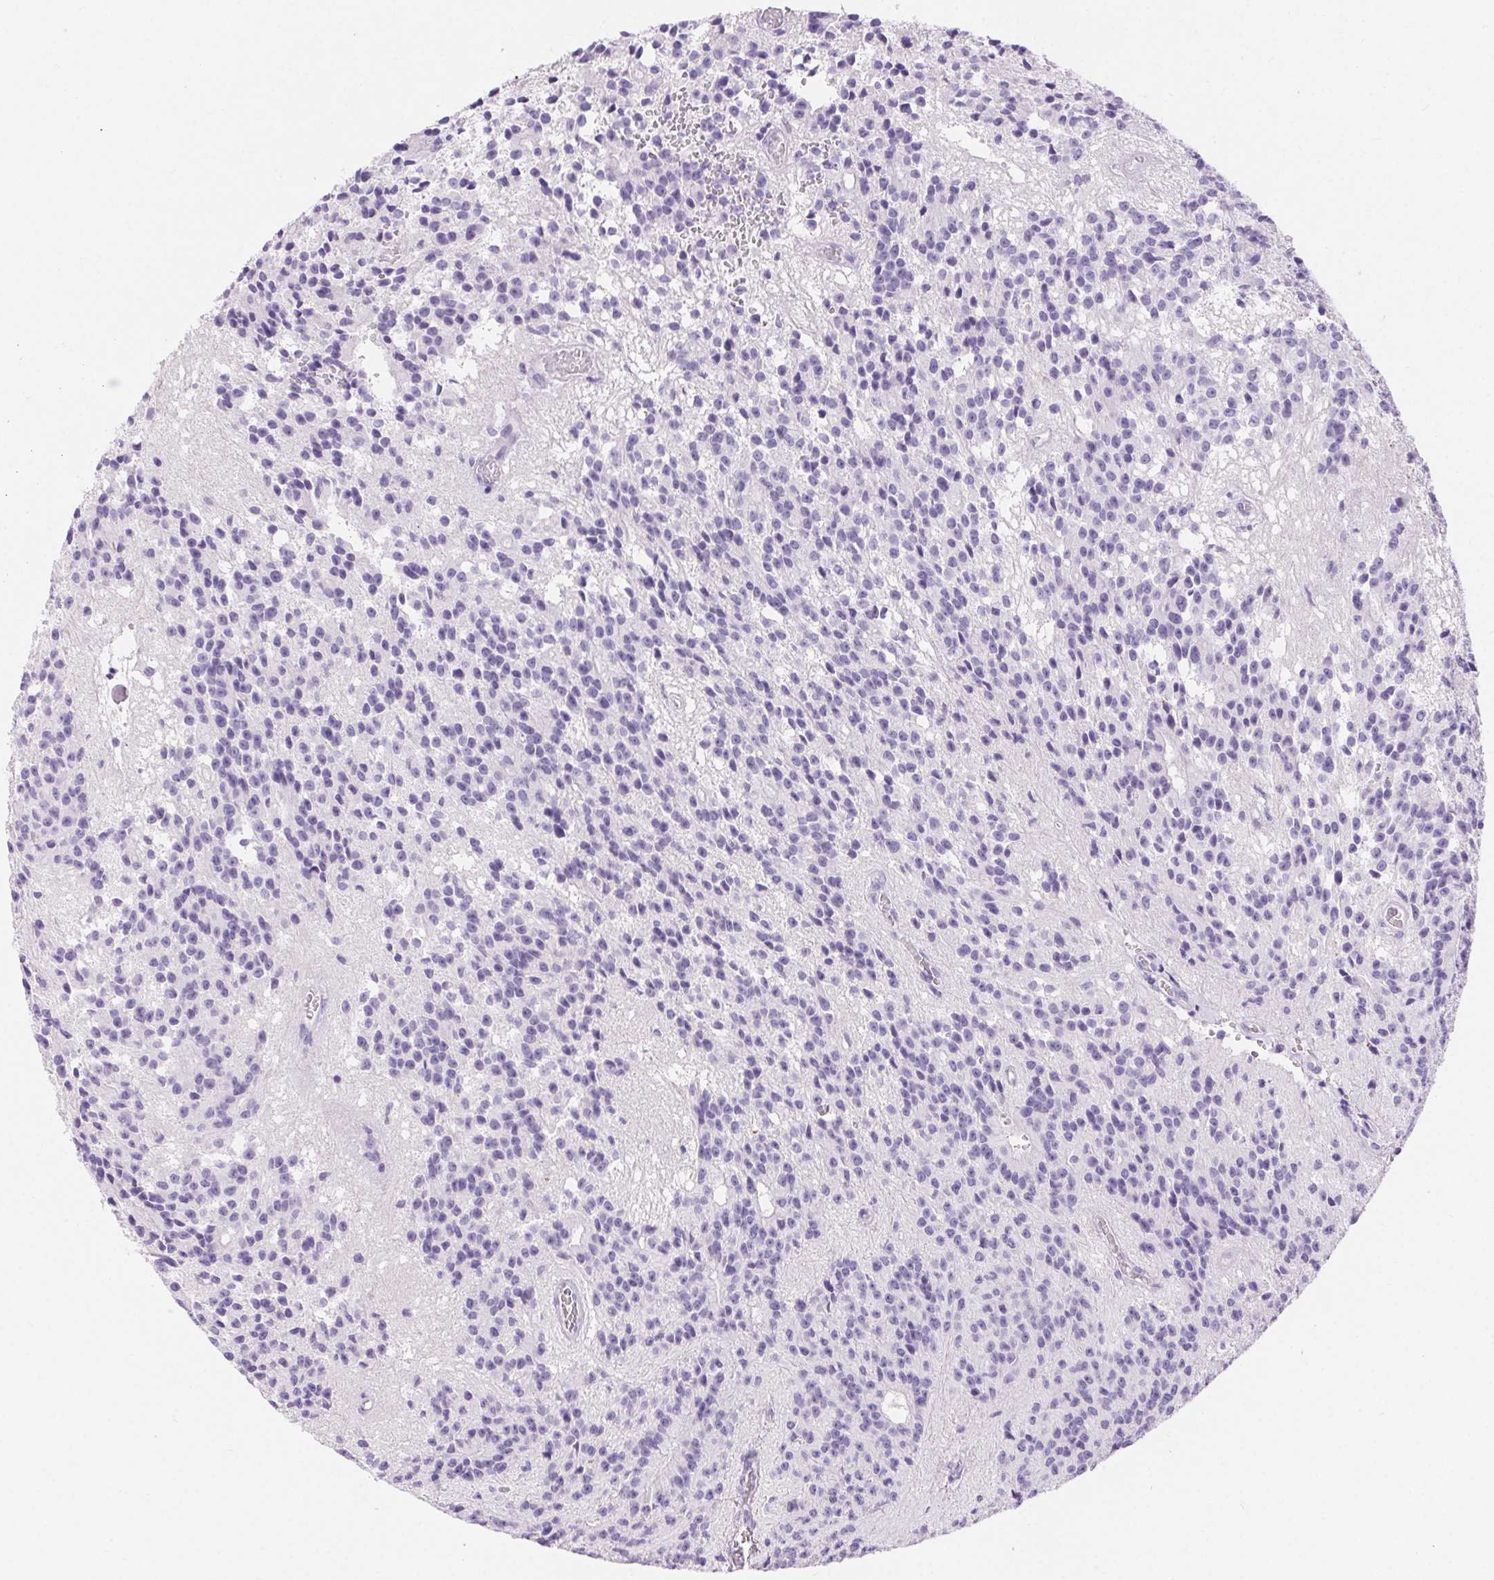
{"staining": {"intensity": "negative", "quantity": "none", "location": "none"}, "tissue": "glioma", "cell_type": "Tumor cells", "image_type": "cancer", "snomed": [{"axis": "morphology", "description": "Glioma, malignant, Low grade"}, {"axis": "topography", "description": "Brain"}], "caption": "Glioma was stained to show a protein in brown. There is no significant positivity in tumor cells.", "gene": "CLDN16", "patient": {"sex": "male", "age": 31}}